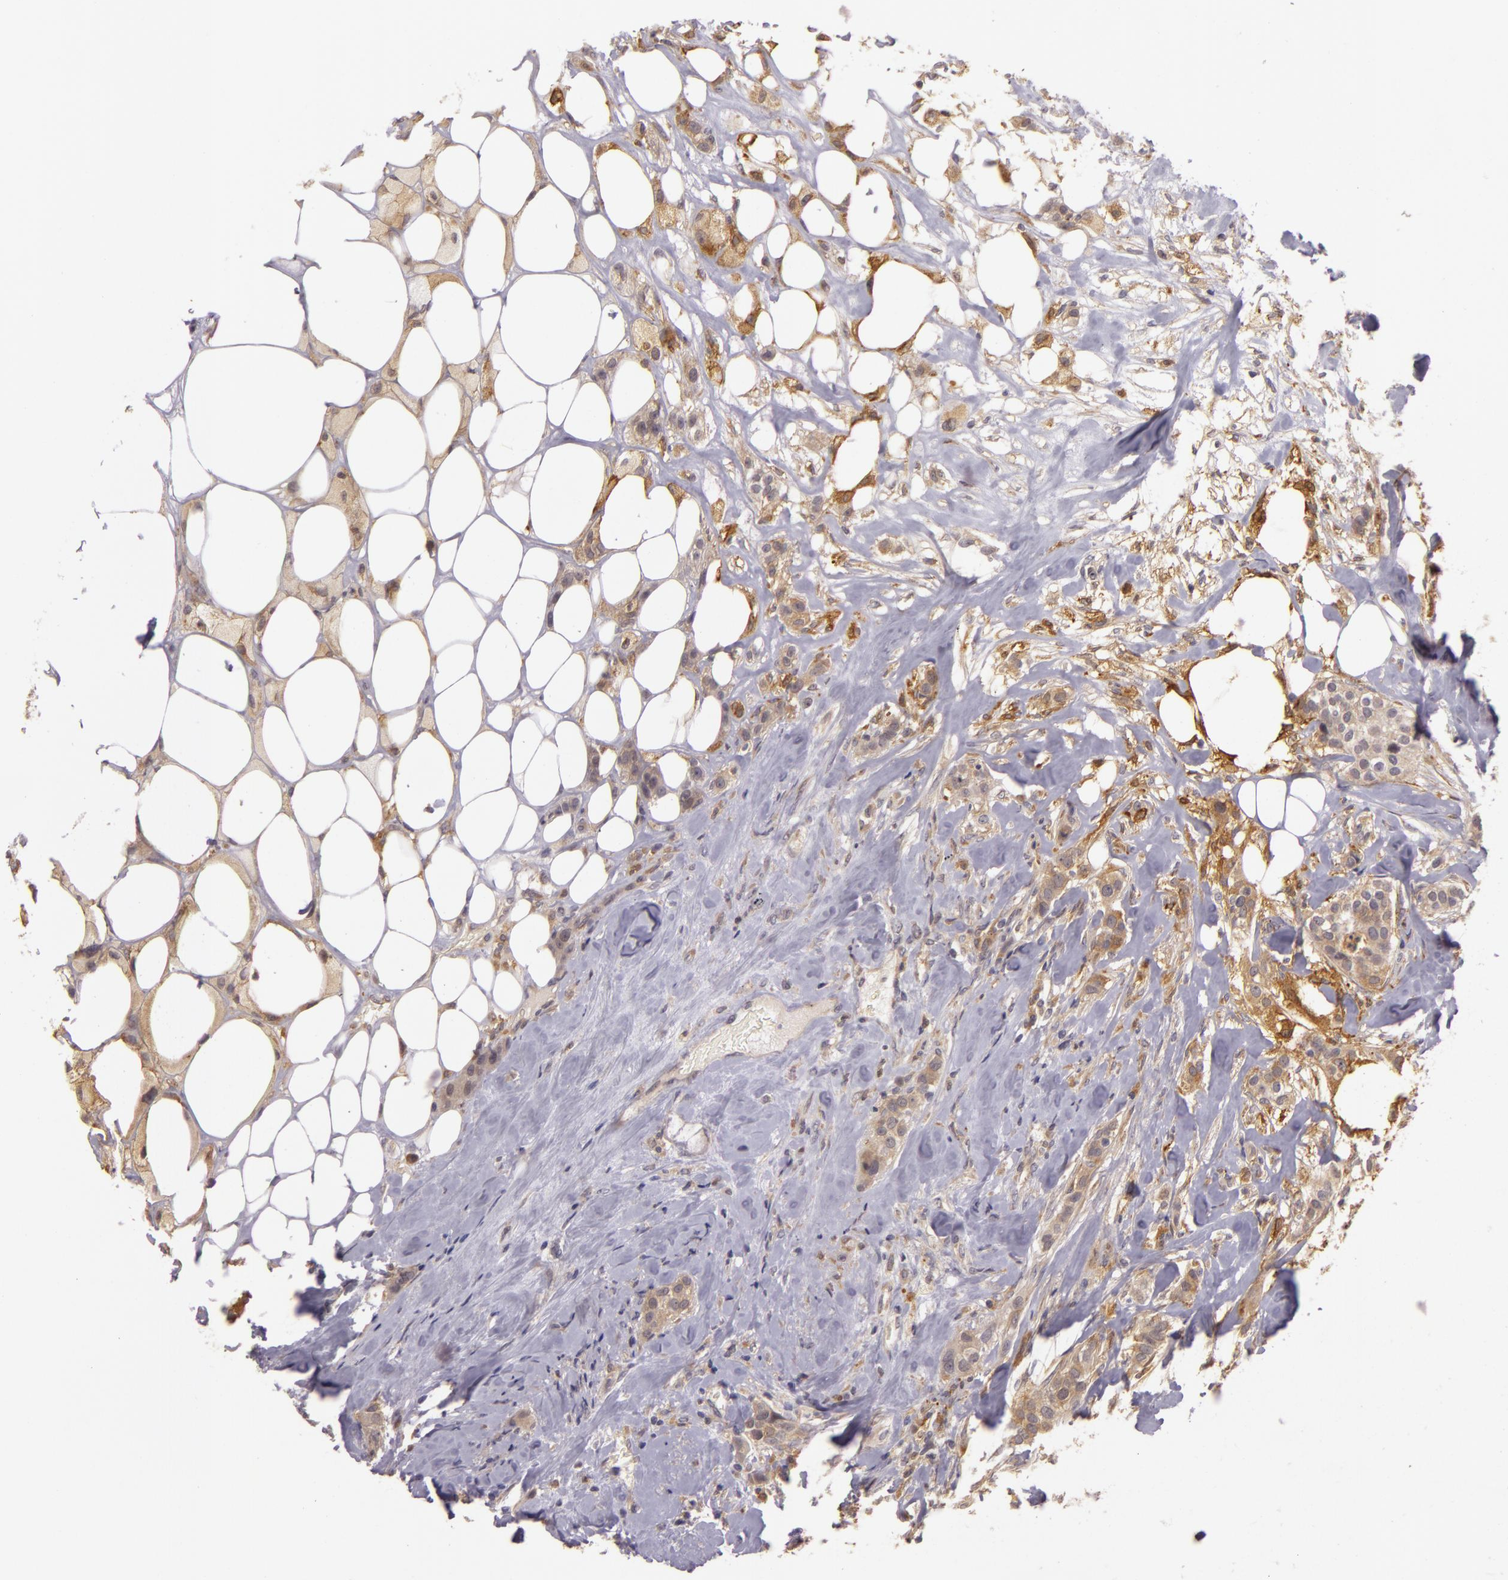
{"staining": {"intensity": "weak", "quantity": ">75%", "location": "cytoplasmic/membranous"}, "tissue": "breast cancer", "cell_type": "Tumor cells", "image_type": "cancer", "snomed": [{"axis": "morphology", "description": "Duct carcinoma"}, {"axis": "topography", "description": "Breast"}], "caption": "This is an image of IHC staining of breast invasive ductal carcinoma, which shows weak positivity in the cytoplasmic/membranous of tumor cells.", "gene": "PPP1R3F", "patient": {"sex": "female", "age": 45}}